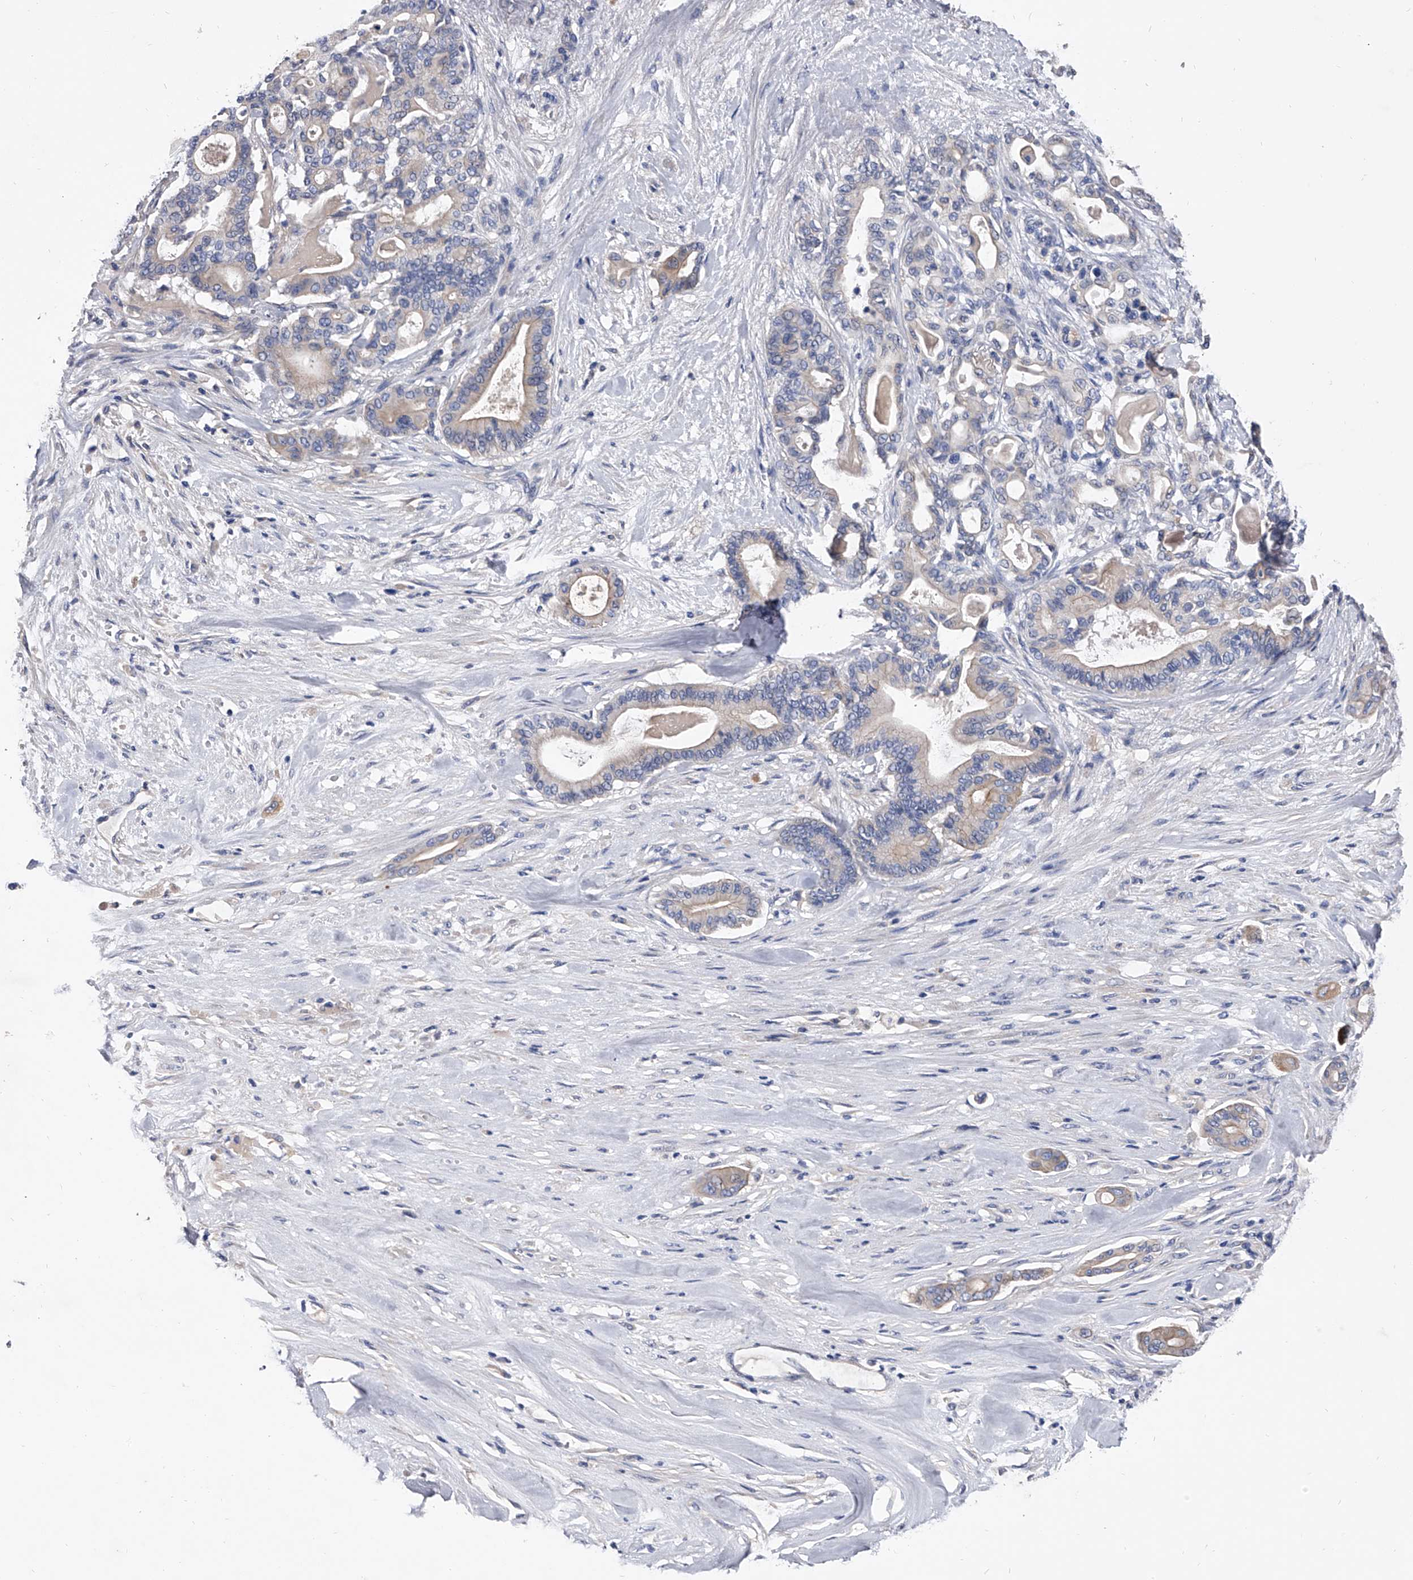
{"staining": {"intensity": "negative", "quantity": "none", "location": "none"}, "tissue": "pancreatic cancer", "cell_type": "Tumor cells", "image_type": "cancer", "snomed": [{"axis": "morphology", "description": "Adenocarcinoma, NOS"}, {"axis": "topography", "description": "Pancreas"}], "caption": "A high-resolution image shows IHC staining of pancreatic cancer, which shows no significant positivity in tumor cells.", "gene": "EFCAB7", "patient": {"sex": "male", "age": 63}}